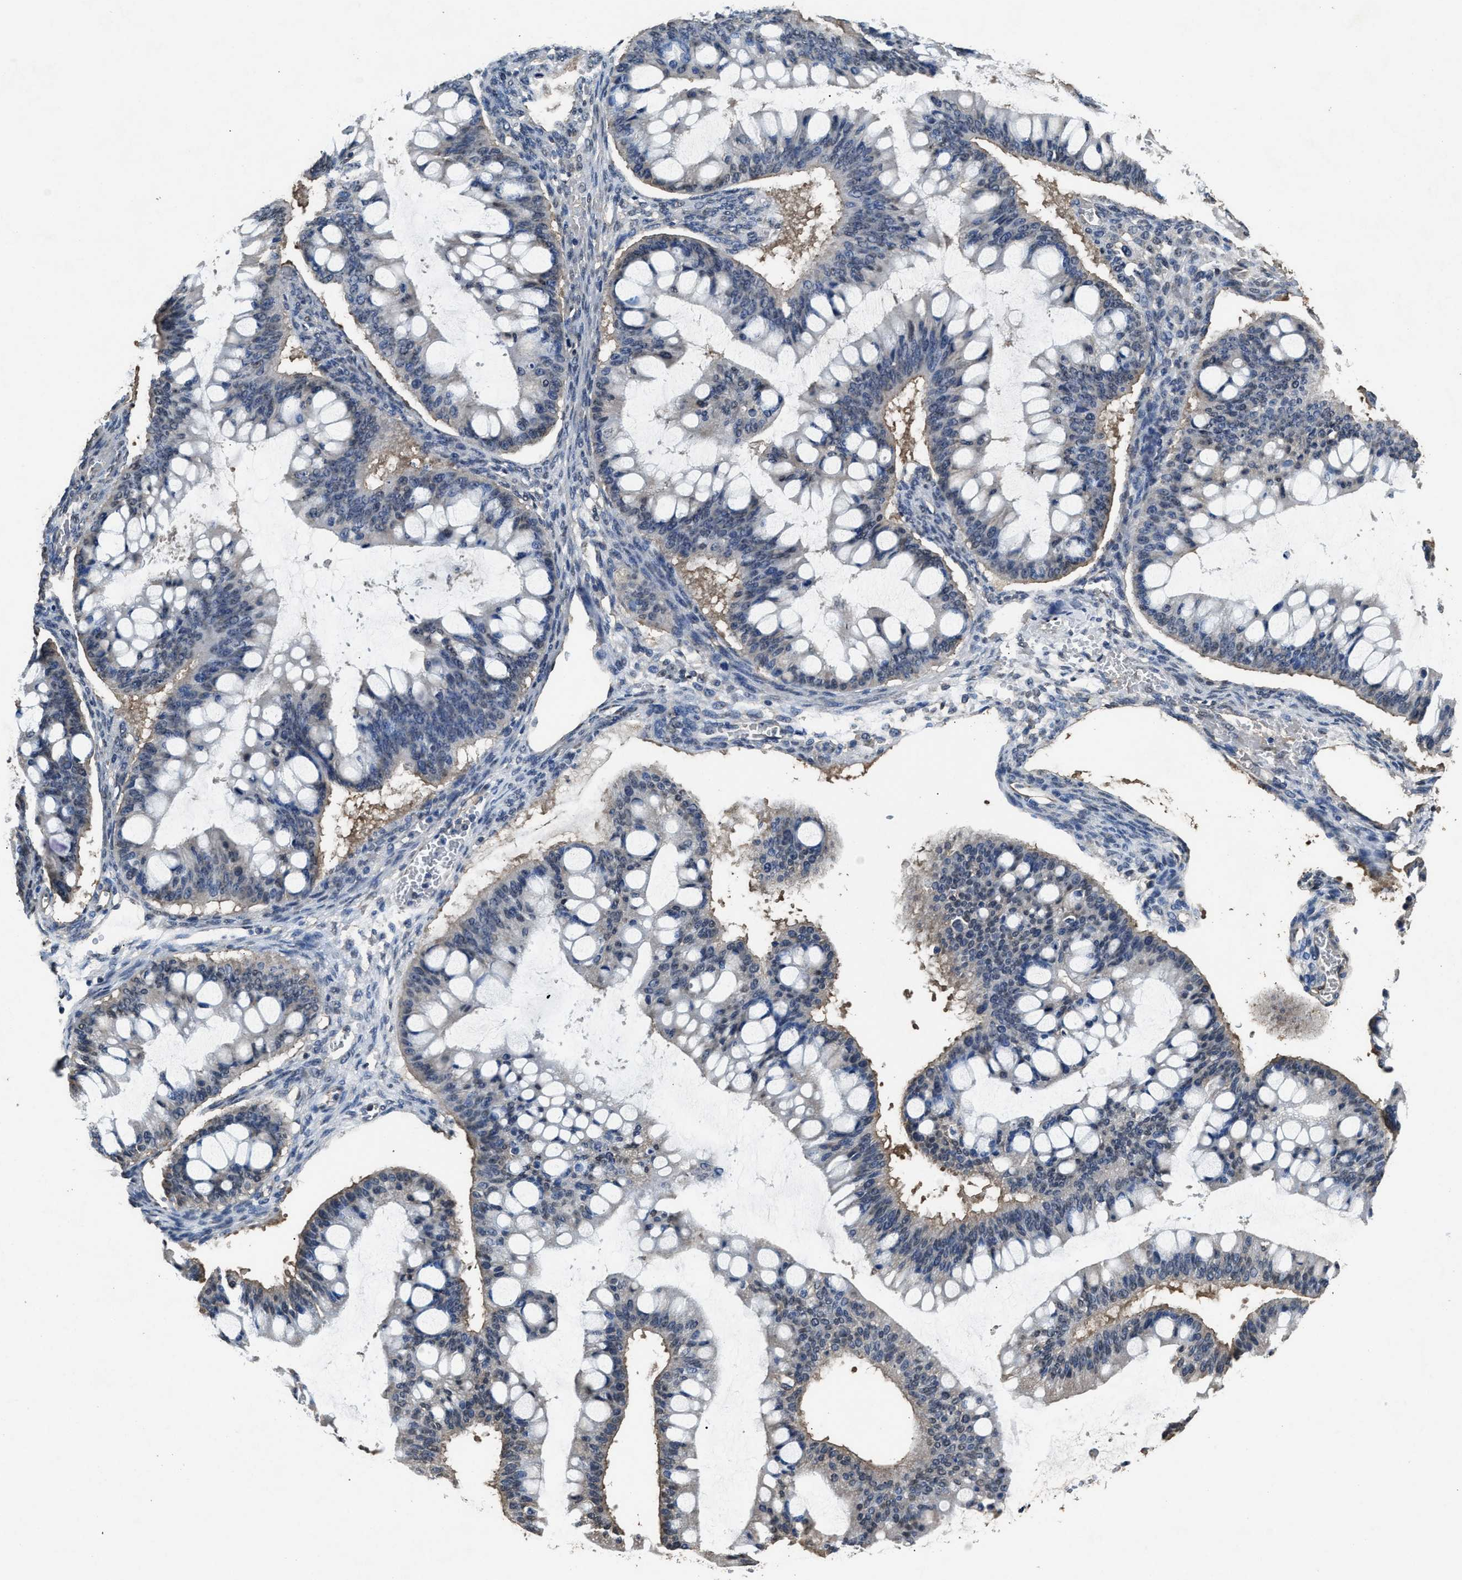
{"staining": {"intensity": "negative", "quantity": "none", "location": "none"}, "tissue": "ovarian cancer", "cell_type": "Tumor cells", "image_type": "cancer", "snomed": [{"axis": "morphology", "description": "Cystadenocarcinoma, mucinous, NOS"}, {"axis": "topography", "description": "Ovary"}], "caption": "Tumor cells are negative for protein expression in human ovarian cancer (mucinous cystadenocarcinoma).", "gene": "YWHAE", "patient": {"sex": "female", "age": 73}}